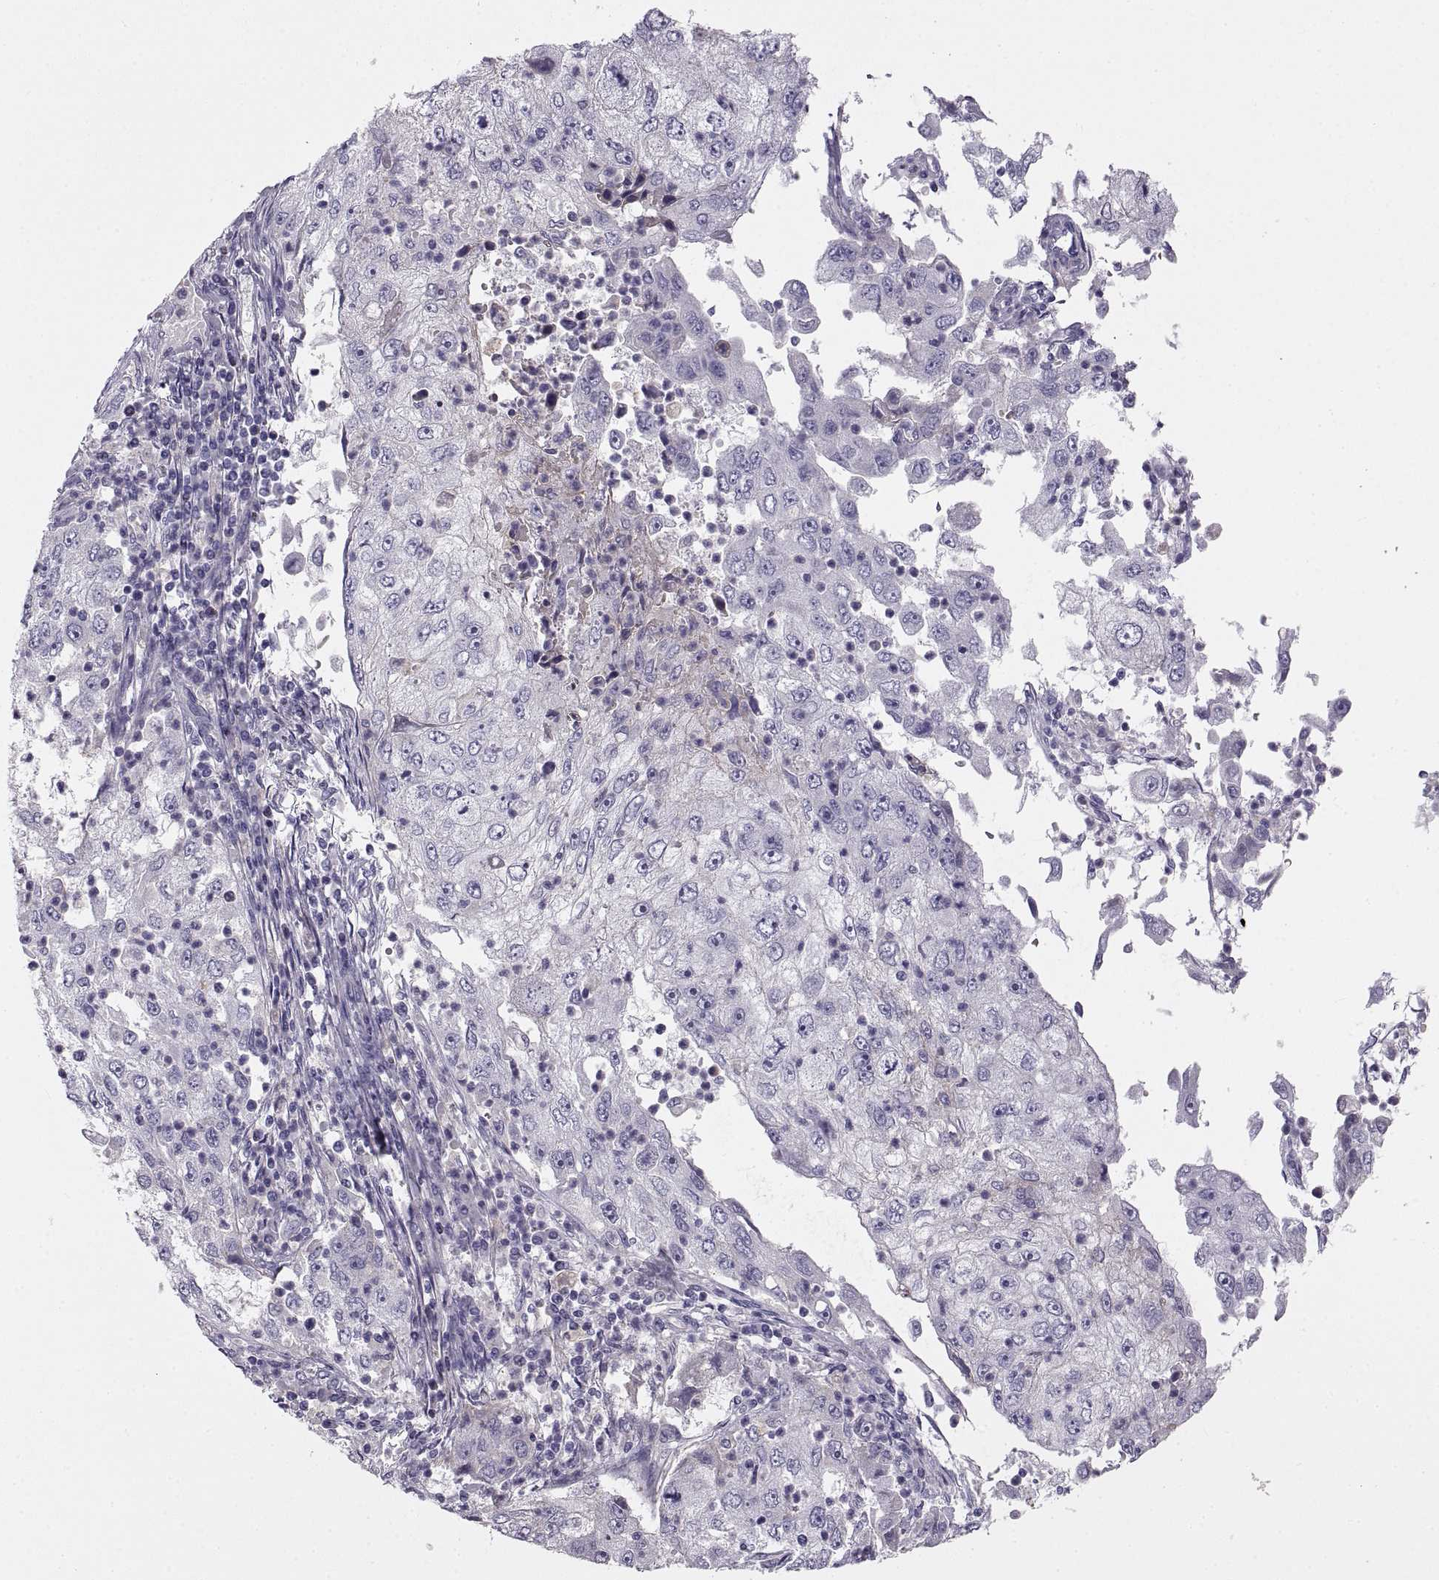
{"staining": {"intensity": "negative", "quantity": "none", "location": "none"}, "tissue": "cervical cancer", "cell_type": "Tumor cells", "image_type": "cancer", "snomed": [{"axis": "morphology", "description": "Squamous cell carcinoma, NOS"}, {"axis": "topography", "description": "Cervix"}], "caption": "An immunohistochemistry (IHC) micrograph of cervical cancer (squamous cell carcinoma) is shown. There is no staining in tumor cells of cervical cancer (squamous cell carcinoma).", "gene": "CRYBB3", "patient": {"sex": "female", "age": 36}}